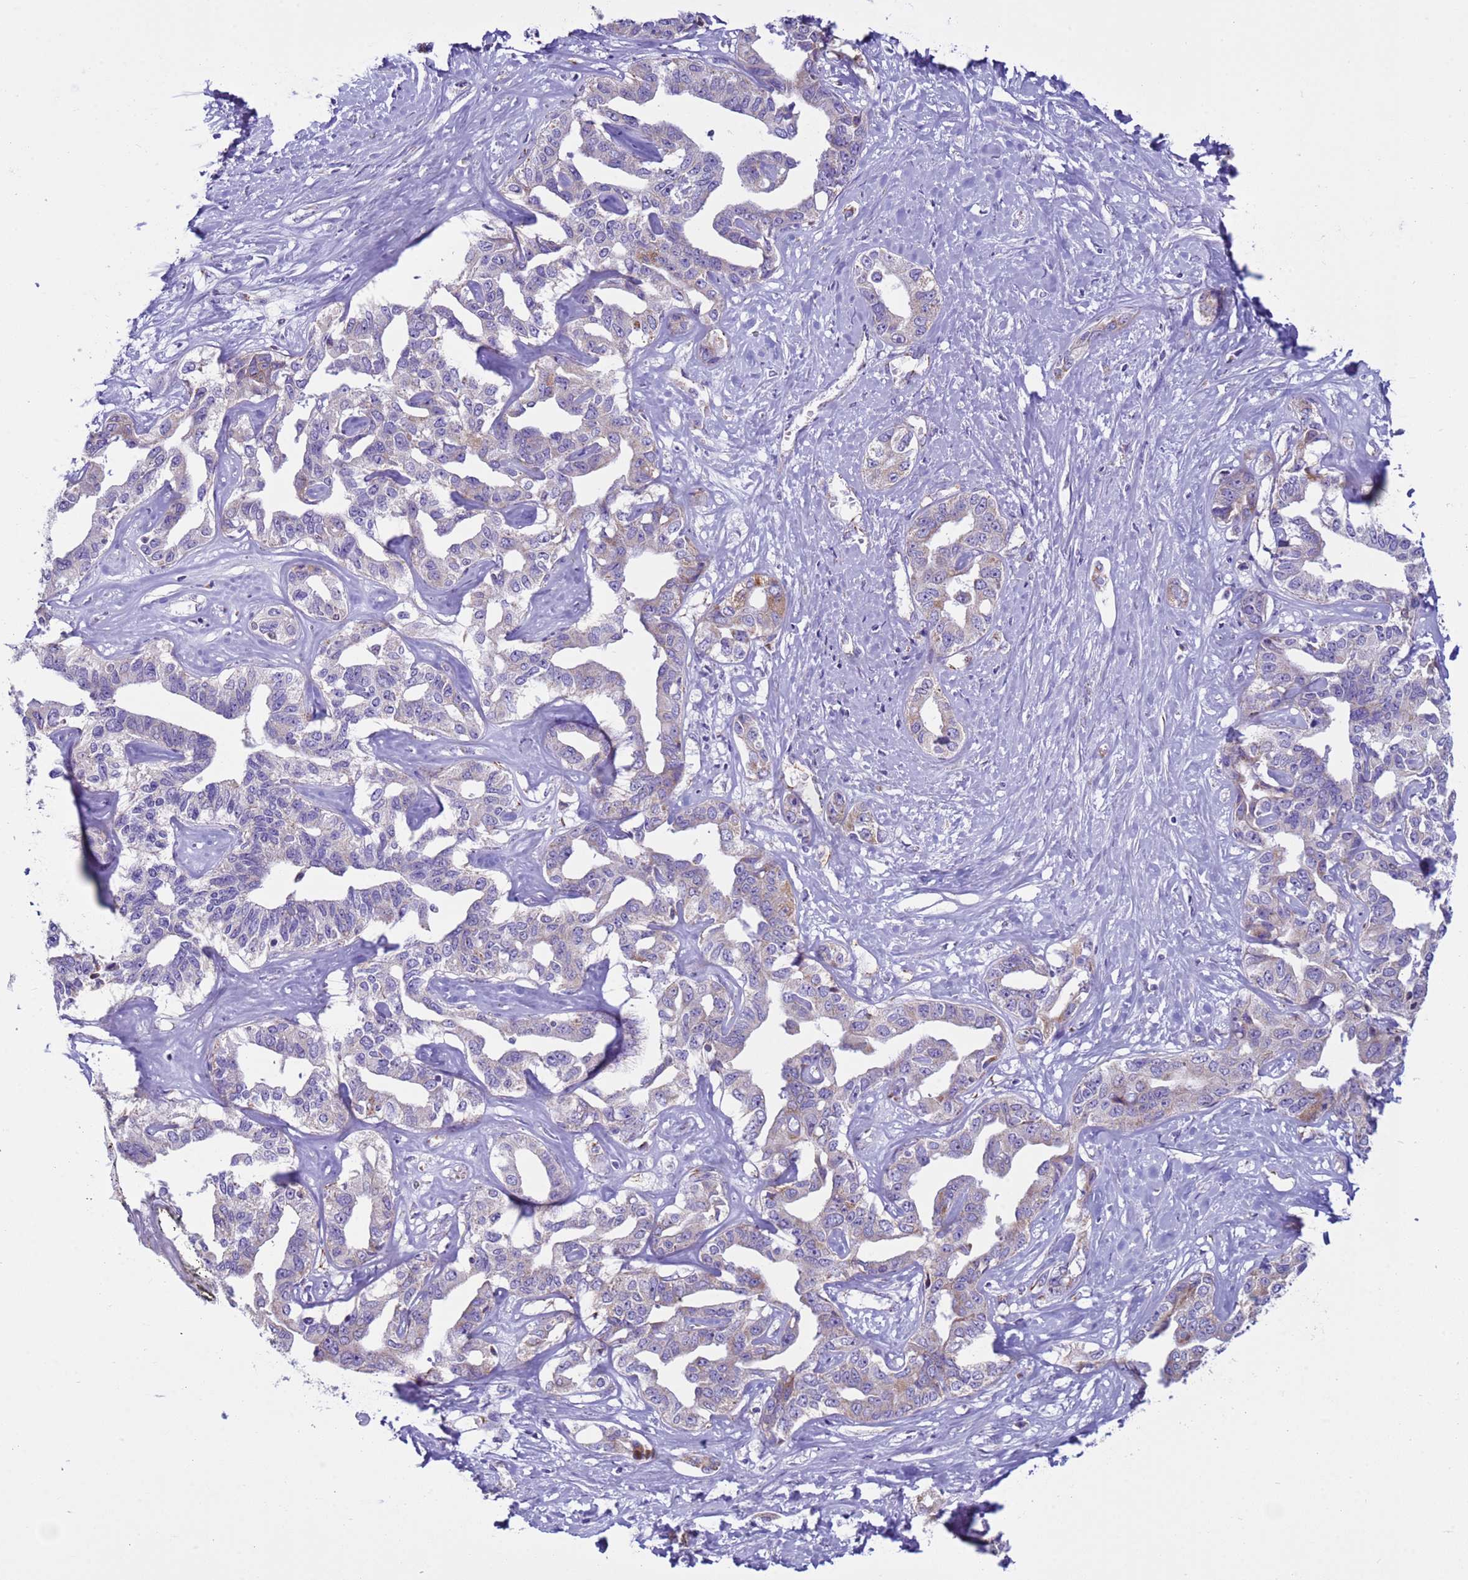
{"staining": {"intensity": "weak", "quantity": "<25%", "location": "cytoplasmic/membranous"}, "tissue": "liver cancer", "cell_type": "Tumor cells", "image_type": "cancer", "snomed": [{"axis": "morphology", "description": "Cholangiocarcinoma"}, {"axis": "topography", "description": "Liver"}], "caption": "This is a photomicrograph of IHC staining of liver cholangiocarcinoma, which shows no expression in tumor cells.", "gene": "NCALD", "patient": {"sex": "male", "age": 59}}